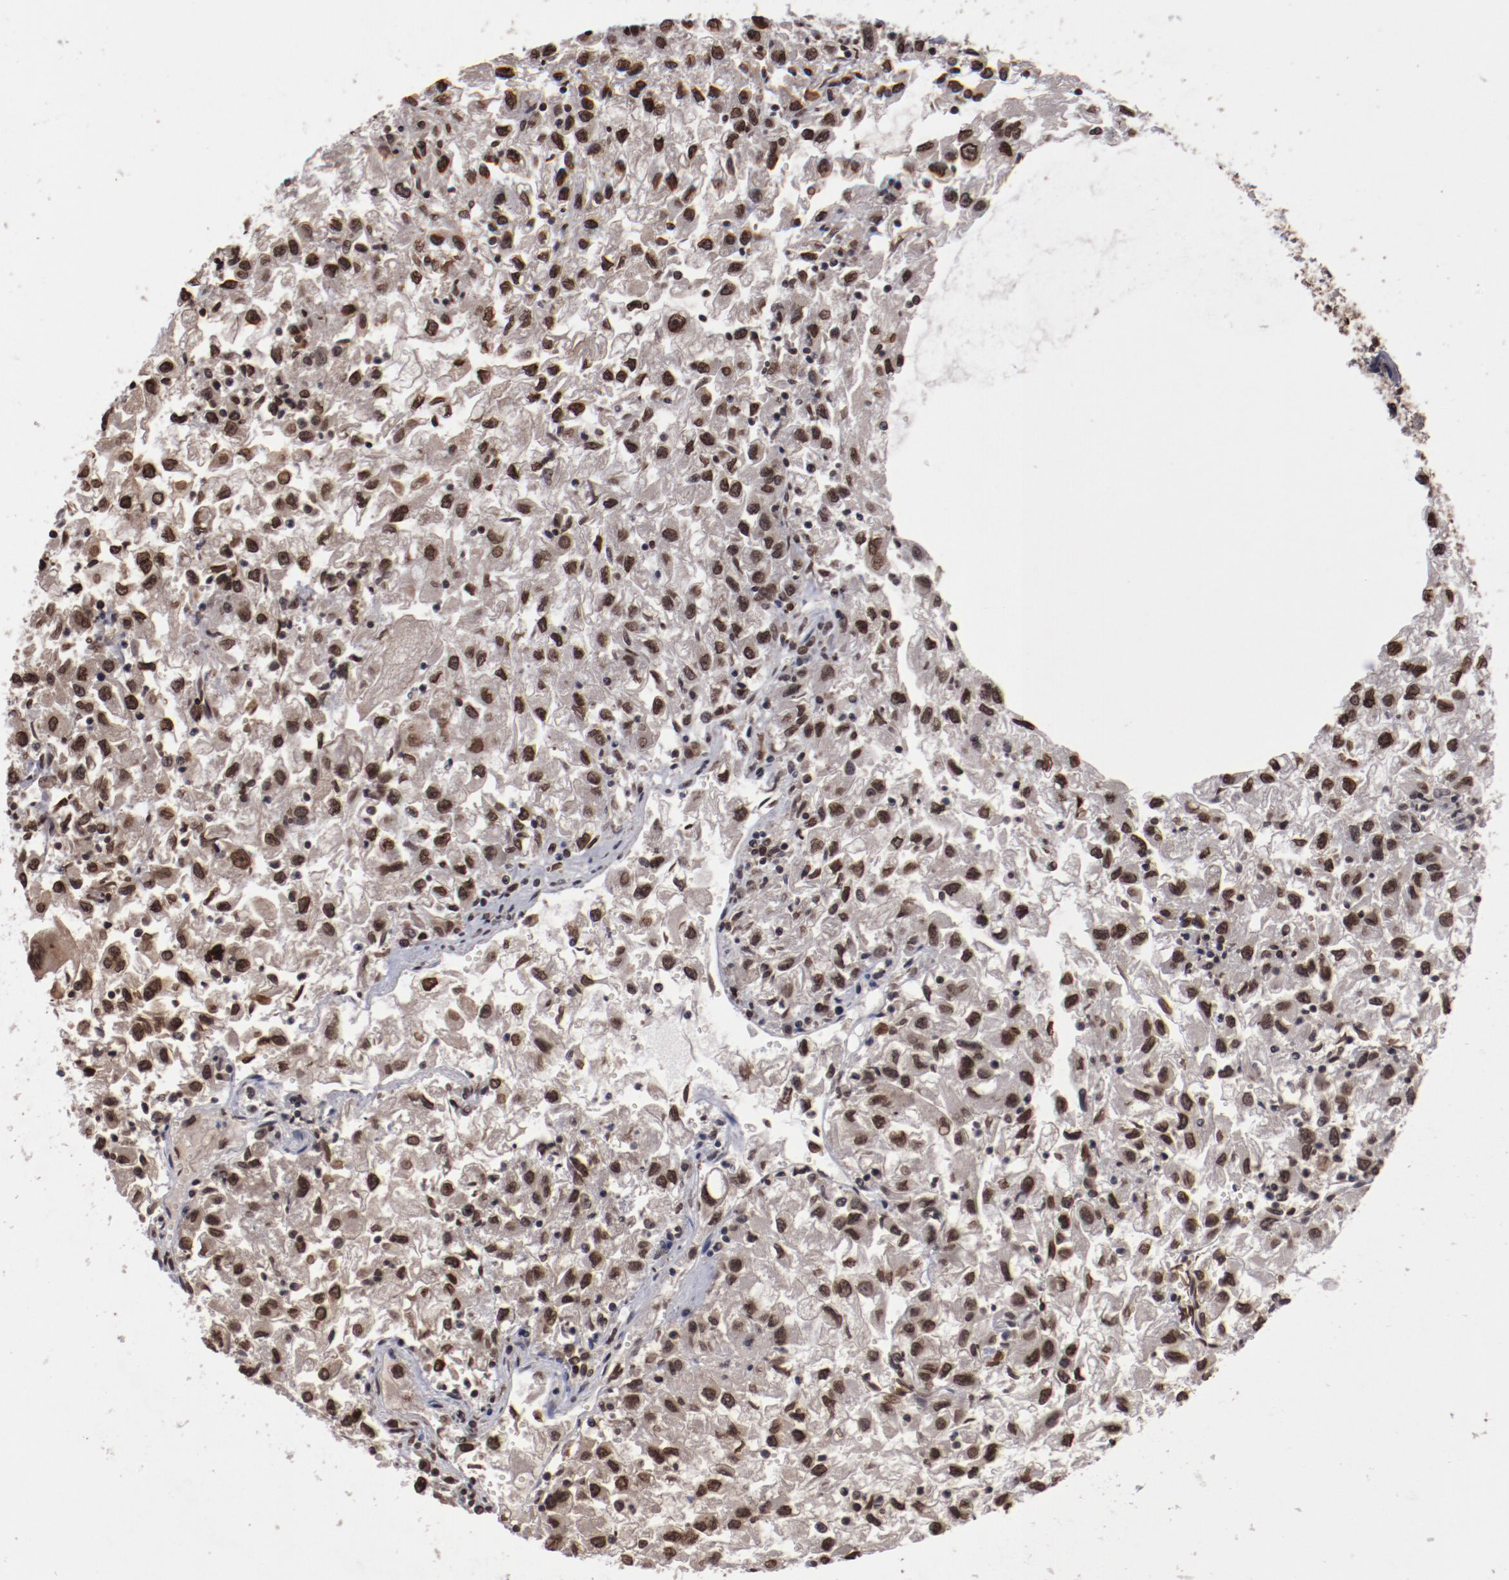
{"staining": {"intensity": "moderate", "quantity": ">75%", "location": "nuclear"}, "tissue": "renal cancer", "cell_type": "Tumor cells", "image_type": "cancer", "snomed": [{"axis": "morphology", "description": "Adenocarcinoma, NOS"}, {"axis": "topography", "description": "Kidney"}], "caption": "Tumor cells exhibit medium levels of moderate nuclear expression in approximately >75% of cells in renal cancer (adenocarcinoma).", "gene": "AKT1", "patient": {"sex": "male", "age": 59}}